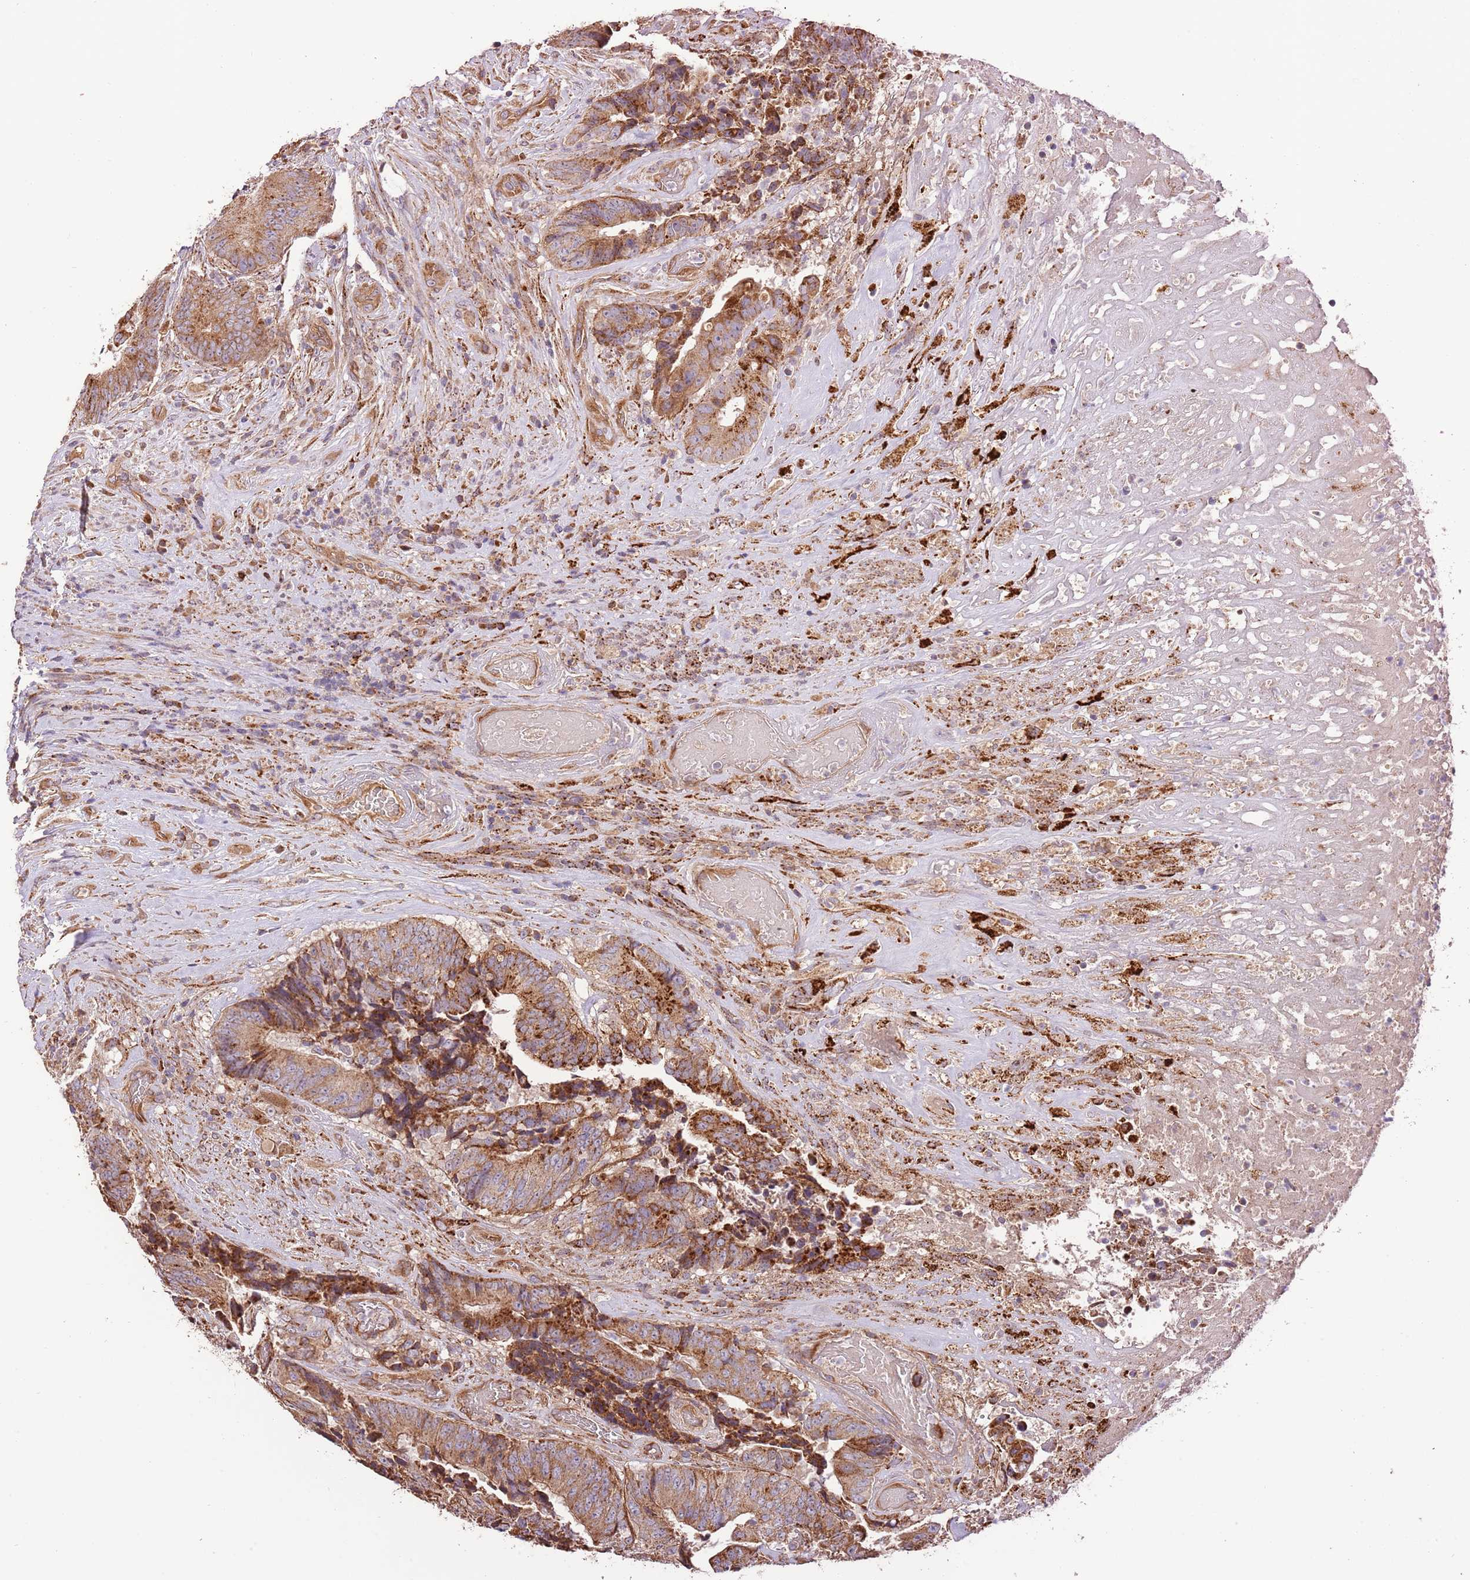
{"staining": {"intensity": "moderate", "quantity": ">75%", "location": "cytoplasmic/membranous"}, "tissue": "colorectal cancer", "cell_type": "Tumor cells", "image_type": "cancer", "snomed": [{"axis": "morphology", "description": "Adenocarcinoma, NOS"}, {"axis": "topography", "description": "Rectum"}], "caption": "Colorectal cancer (adenocarcinoma) tissue displays moderate cytoplasmic/membranous positivity in approximately >75% of tumor cells", "gene": "DOCK6", "patient": {"sex": "male", "age": 72}}